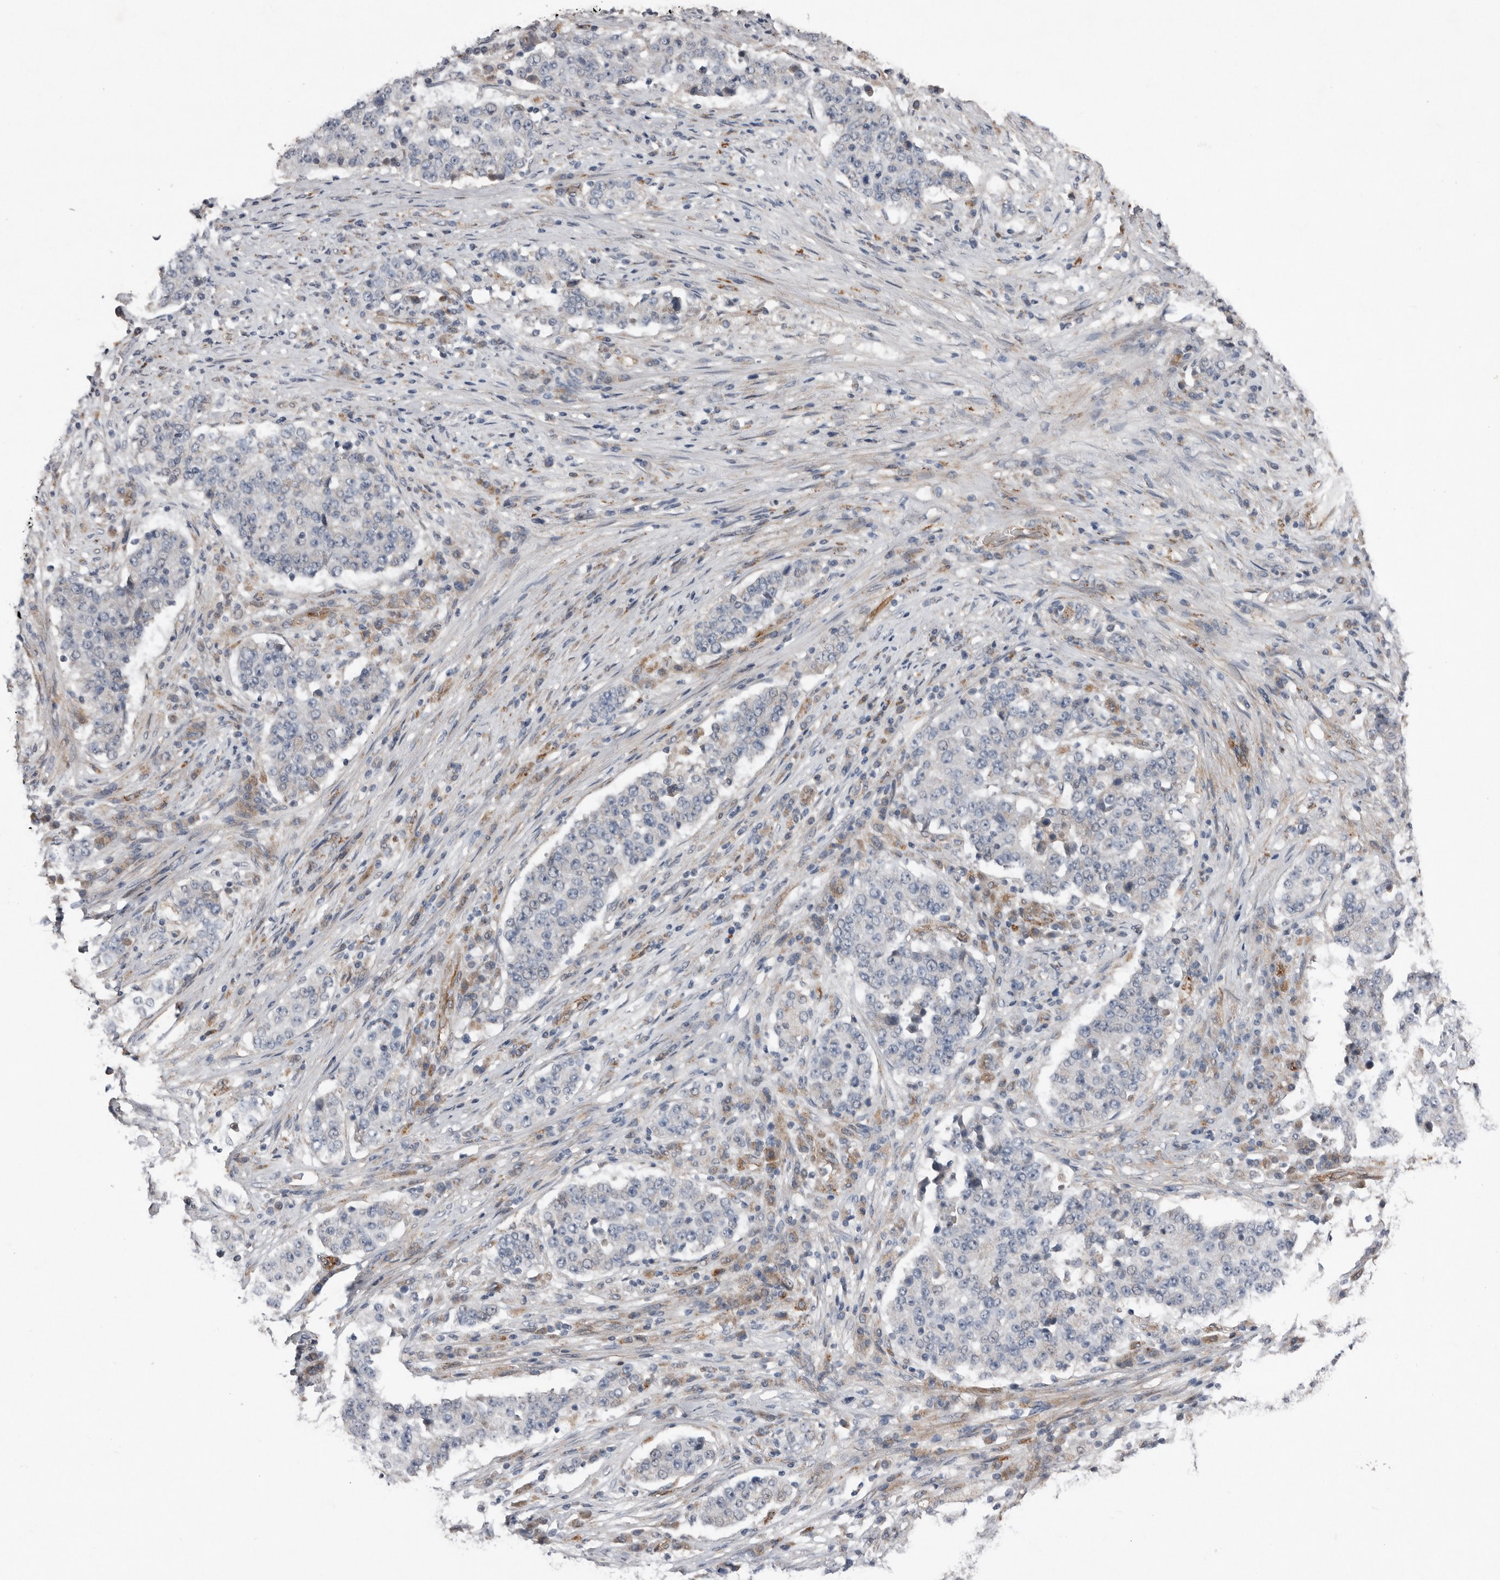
{"staining": {"intensity": "negative", "quantity": "none", "location": "none"}, "tissue": "stomach cancer", "cell_type": "Tumor cells", "image_type": "cancer", "snomed": [{"axis": "morphology", "description": "Adenocarcinoma, NOS"}, {"axis": "topography", "description": "Stomach"}], "caption": "This is an IHC micrograph of stomach cancer. There is no staining in tumor cells.", "gene": "RANBP17", "patient": {"sex": "male", "age": 59}}